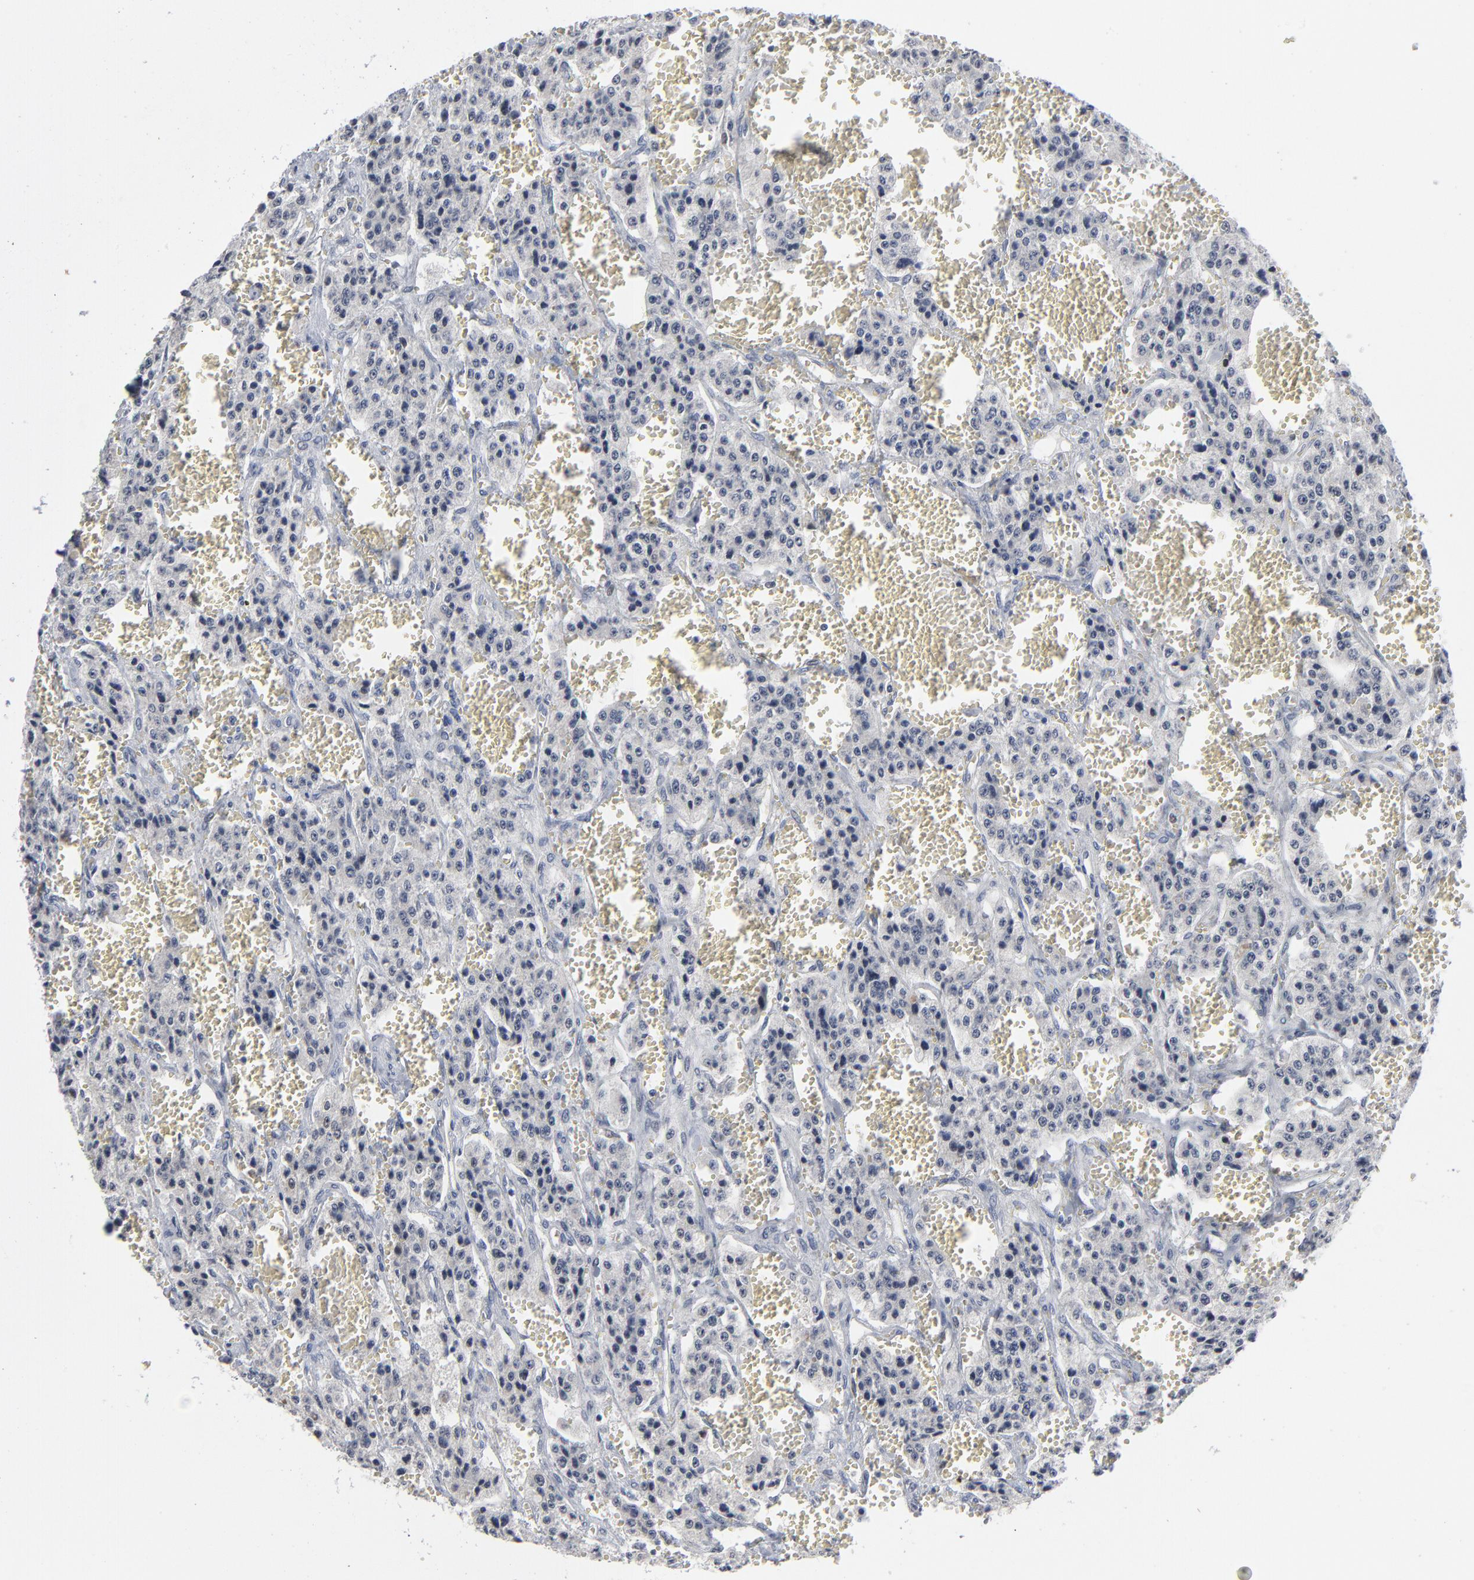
{"staining": {"intensity": "negative", "quantity": "none", "location": "none"}, "tissue": "carcinoid", "cell_type": "Tumor cells", "image_type": "cancer", "snomed": [{"axis": "morphology", "description": "Carcinoid, malignant, NOS"}, {"axis": "topography", "description": "Small intestine"}], "caption": "DAB immunohistochemical staining of carcinoid (malignant) reveals no significant positivity in tumor cells.", "gene": "FOXN2", "patient": {"sex": "male", "age": 52}}